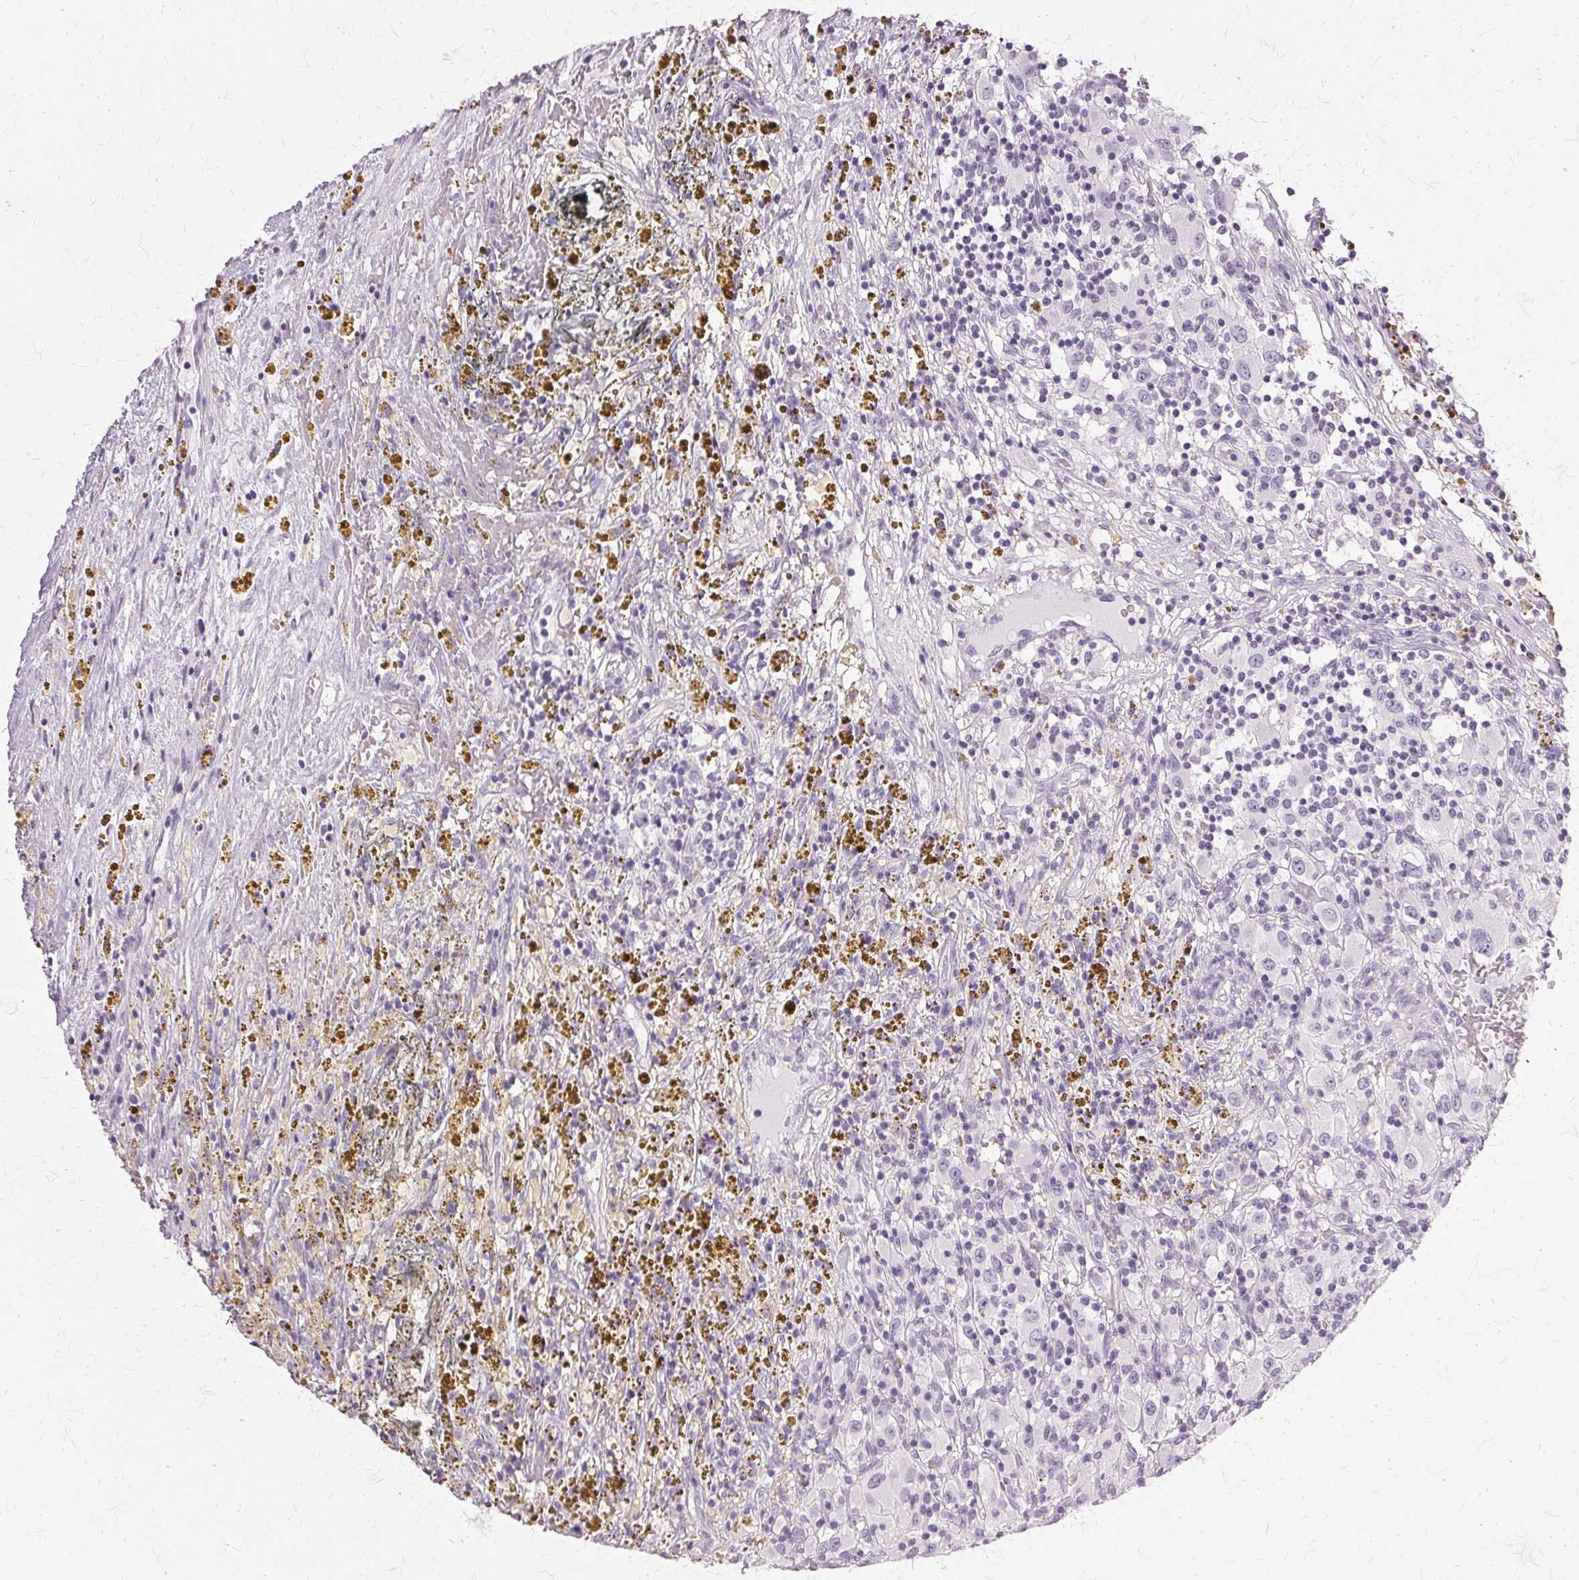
{"staining": {"intensity": "negative", "quantity": "none", "location": "none"}, "tissue": "renal cancer", "cell_type": "Tumor cells", "image_type": "cancer", "snomed": [{"axis": "morphology", "description": "Adenocarcinoma, NOS"}, {"axis": "topography", "description": "Kidney"}], "caption": "Immunohistochemistry of renal cancer reveals no staining in tumor cells.", "gene": "SLC45A3", "patient": {"sex": "female", "age": 67}}